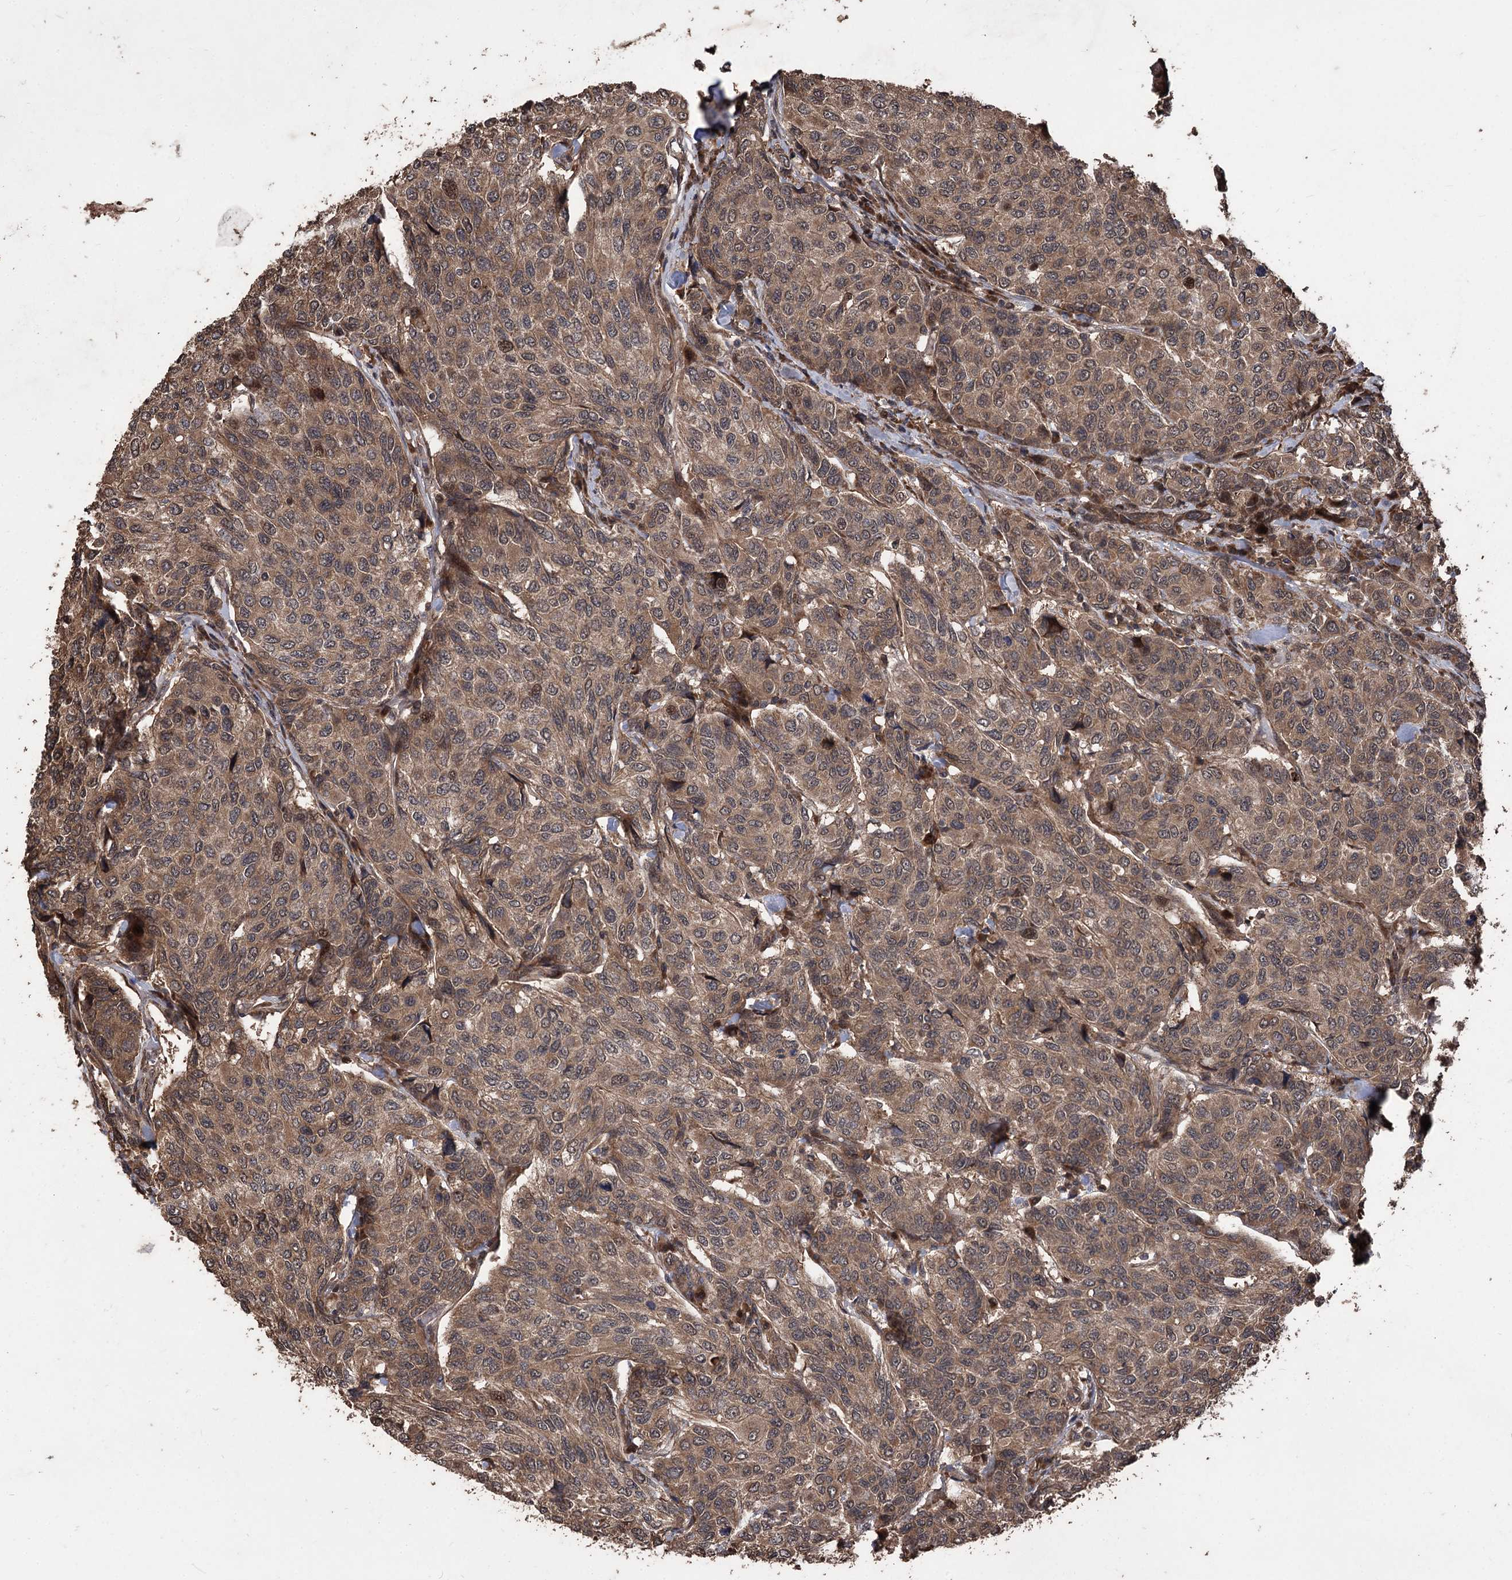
{"staining": {"intensity": "moderate", "quantity": ">75%", "location": "cytoplasmic/membranous"}, "tissue": "breast cancer", "cell_type": "Tumor cells", "image_type": "cancer", "snomed": [{"axis": "morphology", "description": "Duct carcinoma"}, {"axis": "topography", "description": "Breast"}], "caption": "Breast cancer was stained to show a protein in brown. There is medium levels of moderate cytoplasmic/membranous positivity in about >75% of tumor cells.", "gene": "RASSF3", "patient": {"sex": "female", "age": 55}}